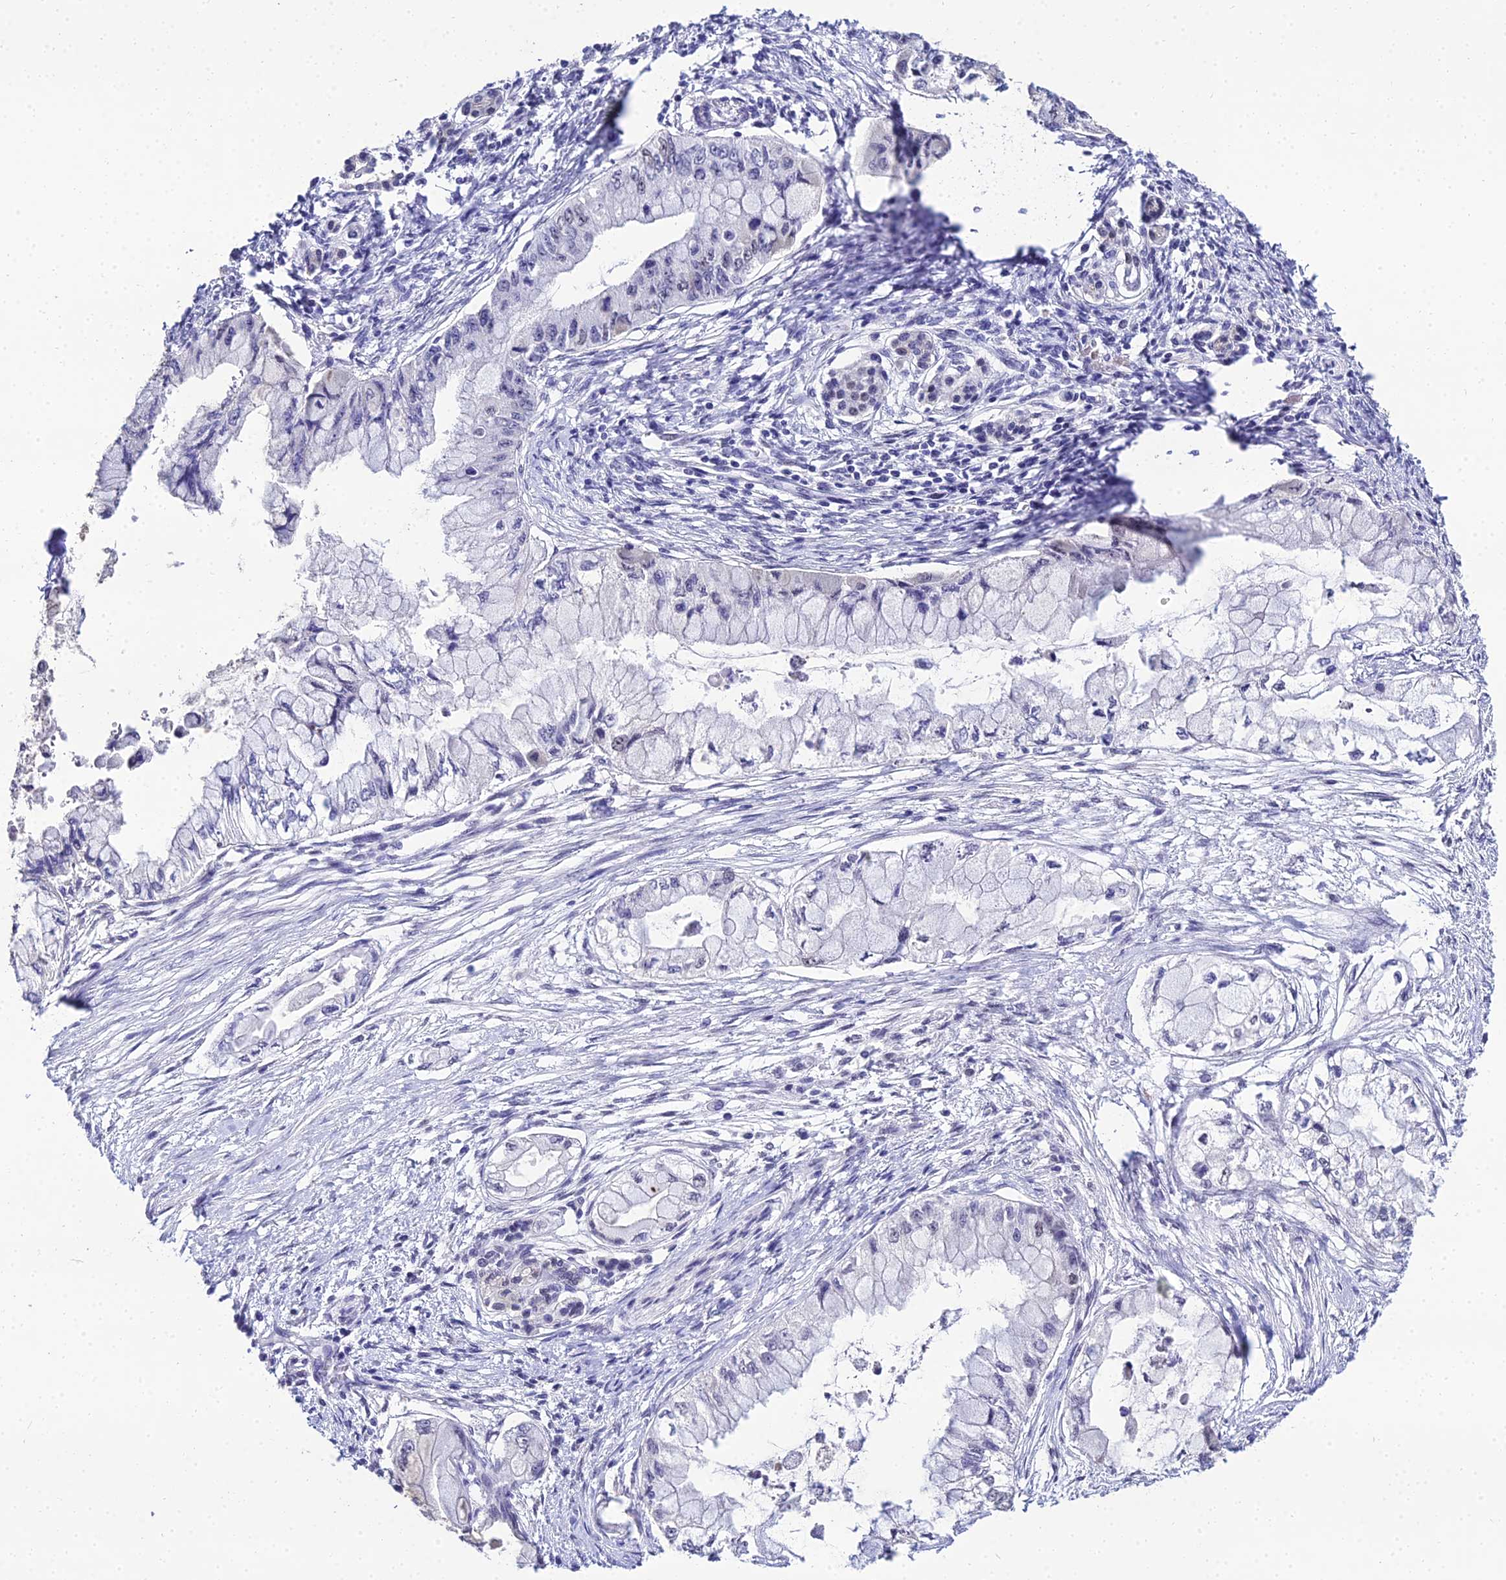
{"staining": {"intensity": "negative", "quantity": "none", "location": "none"}, "tissue": "pancreatic cancer", "cell_type": "Tumor cells", "image_type": "cancer", "snomed": [{"axis": "morphology", "description": "Adenocarcinoma, NOS"}, {"axis": "topography", "description": "Pancreas"}], "caption": "Tumor cells are negative for protein expression in human pancreatic adenocarcinoma. The staining was performed using DAB to visualize the protein expression in brown, while the nuclei were stained in blue with hematoxylin (Magnification: 20x).", "gene": "PPP4R2", "patient": {"sex": "male", "age": 48}}